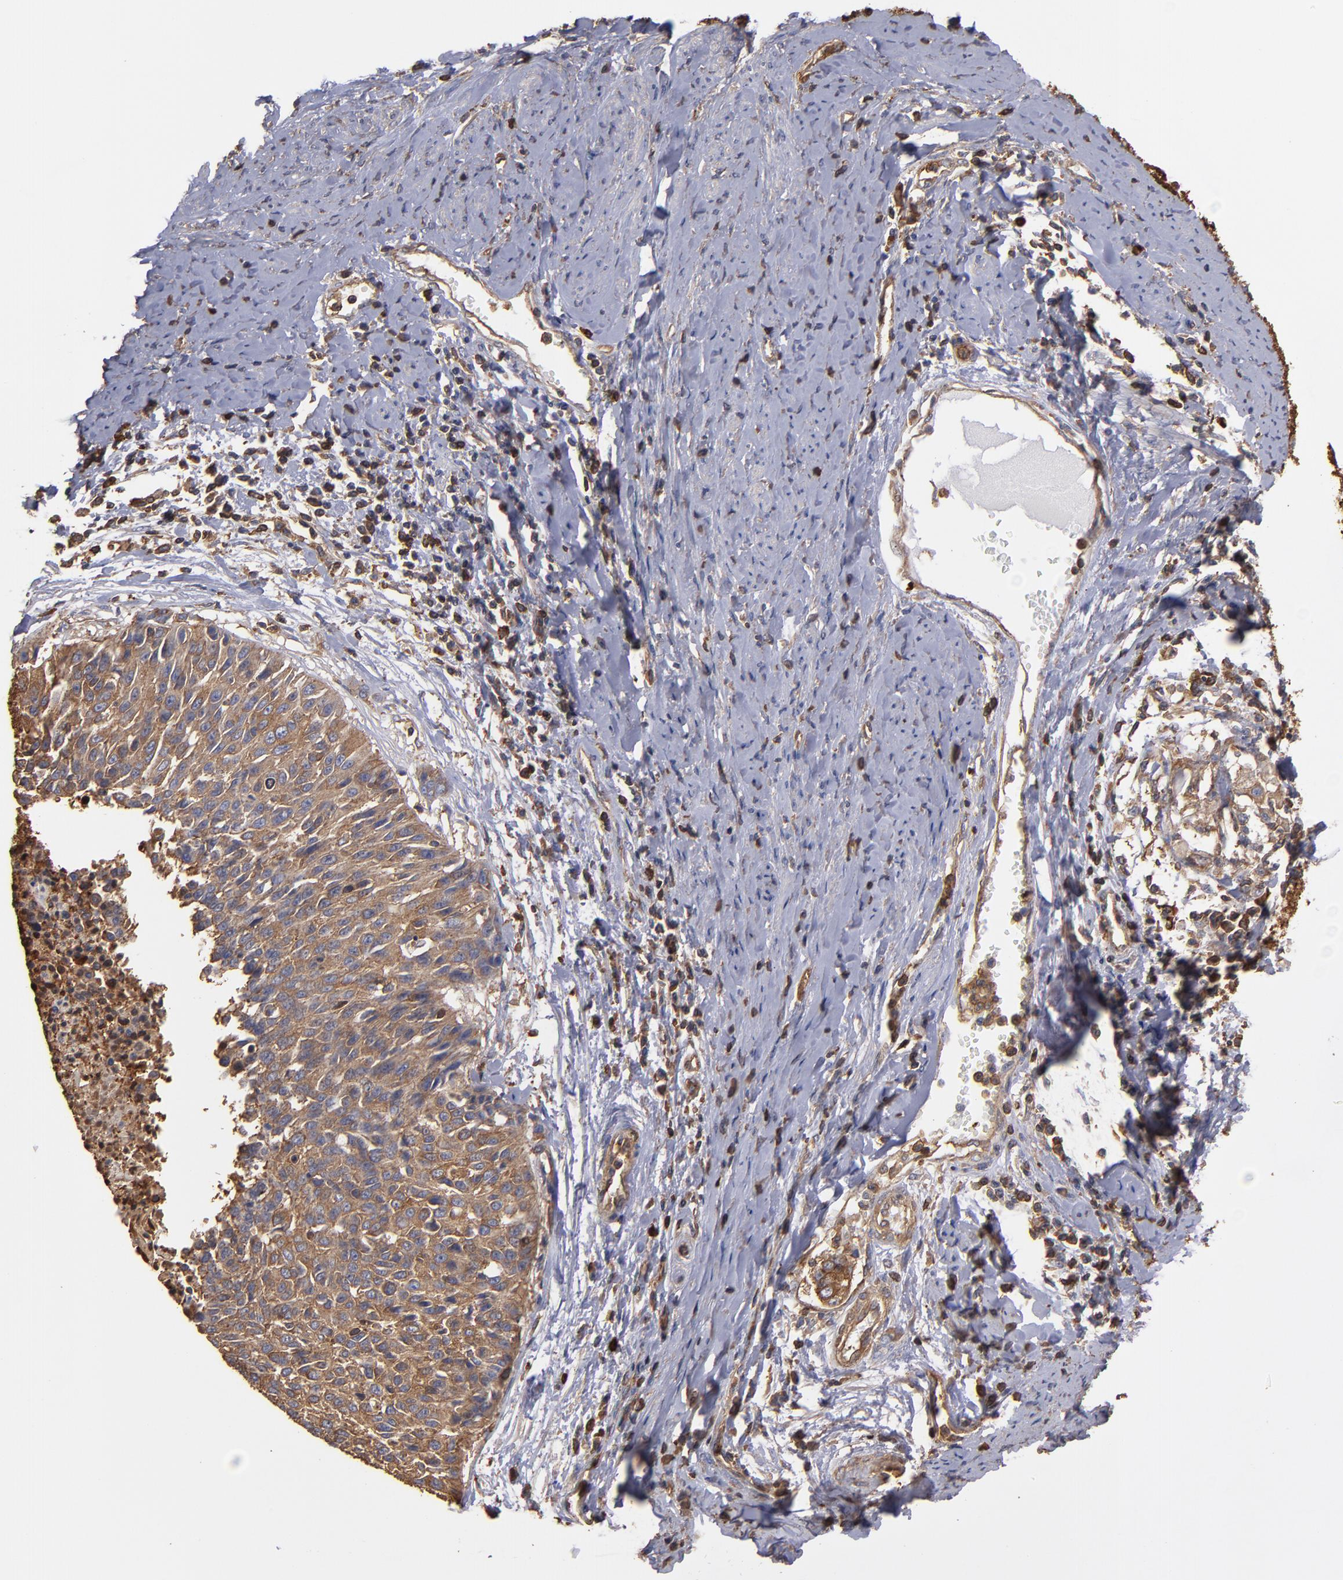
{"staining": {"intensity": "moderate", "quantity": ">75%", "location": "cytoplasmic/membranous"}, "tissue": "cervical cancer", "cell_type": "Tumor cells", "image_type": "cancer", "snomed": [{"axis": "morphology", "description": "Squamous cell carcinoma, NOS"}, {"axis": "topography", "description": "Cervix"}], "caption": "Tumor cells display moderate cytoplasmic/membranous expression in about >75% of cells in squamous cell carcinoma (cervical). (brown staining indicates protein expression, while blue staining denotes nuclei).", "gene": "ACTN4", "patient": {"sex": "female", "age": 64}}